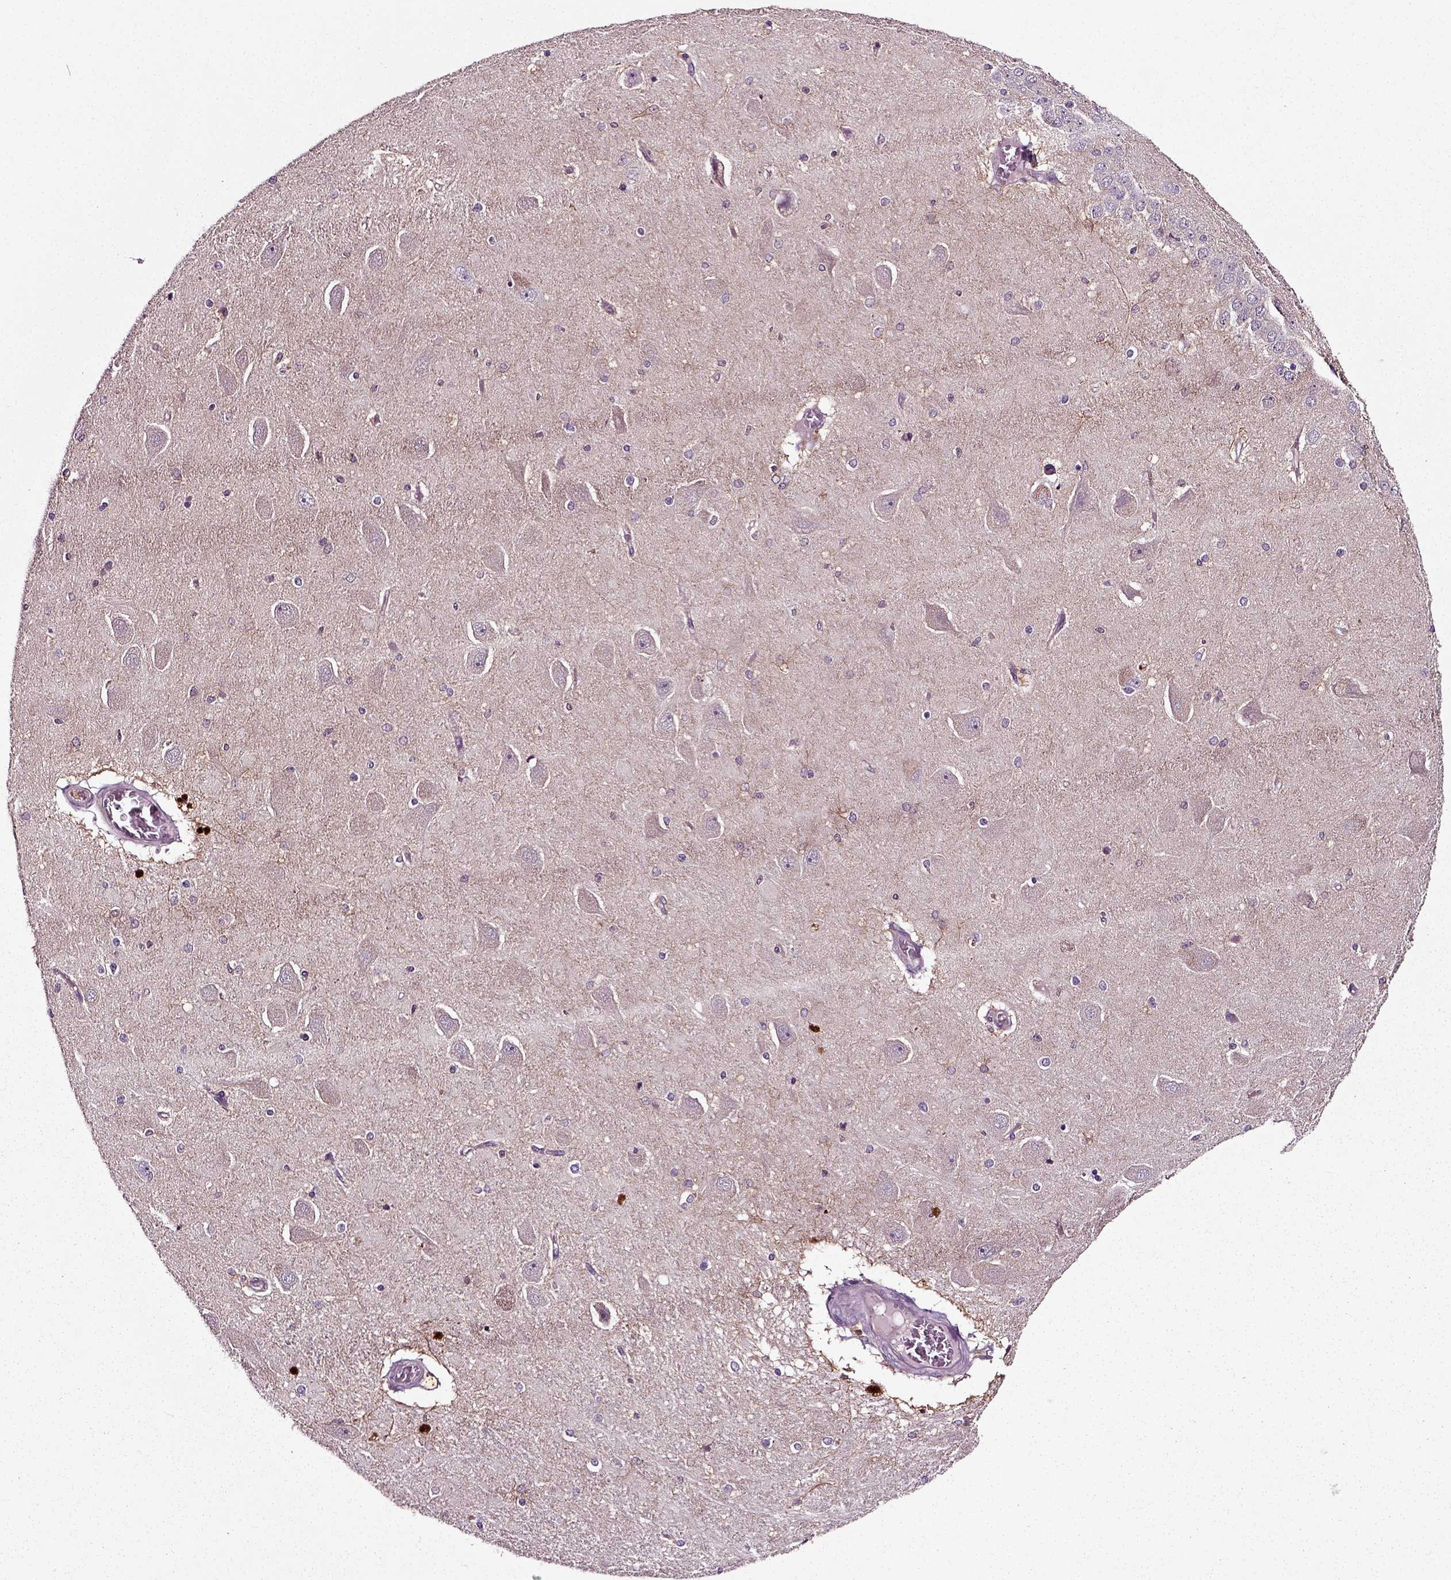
{"staining": {"intensity": "negative", "quantity": "none", "location": "none"}, "tissue": "hippocampus", "cell_type": "Glial cells", "image_type": "normal", "snomed": [{"axis": "morphology", "description": "Normal tissue, NOS"}, {"axis": "topography", "description": "Hippocampus"}], "caption": "Immunohistochemical staining of unremarkable human hippocampus reveals no significant expression in glial cells.", "gene": "RHOF", "patient": {"sex": "female", "age": 54}}